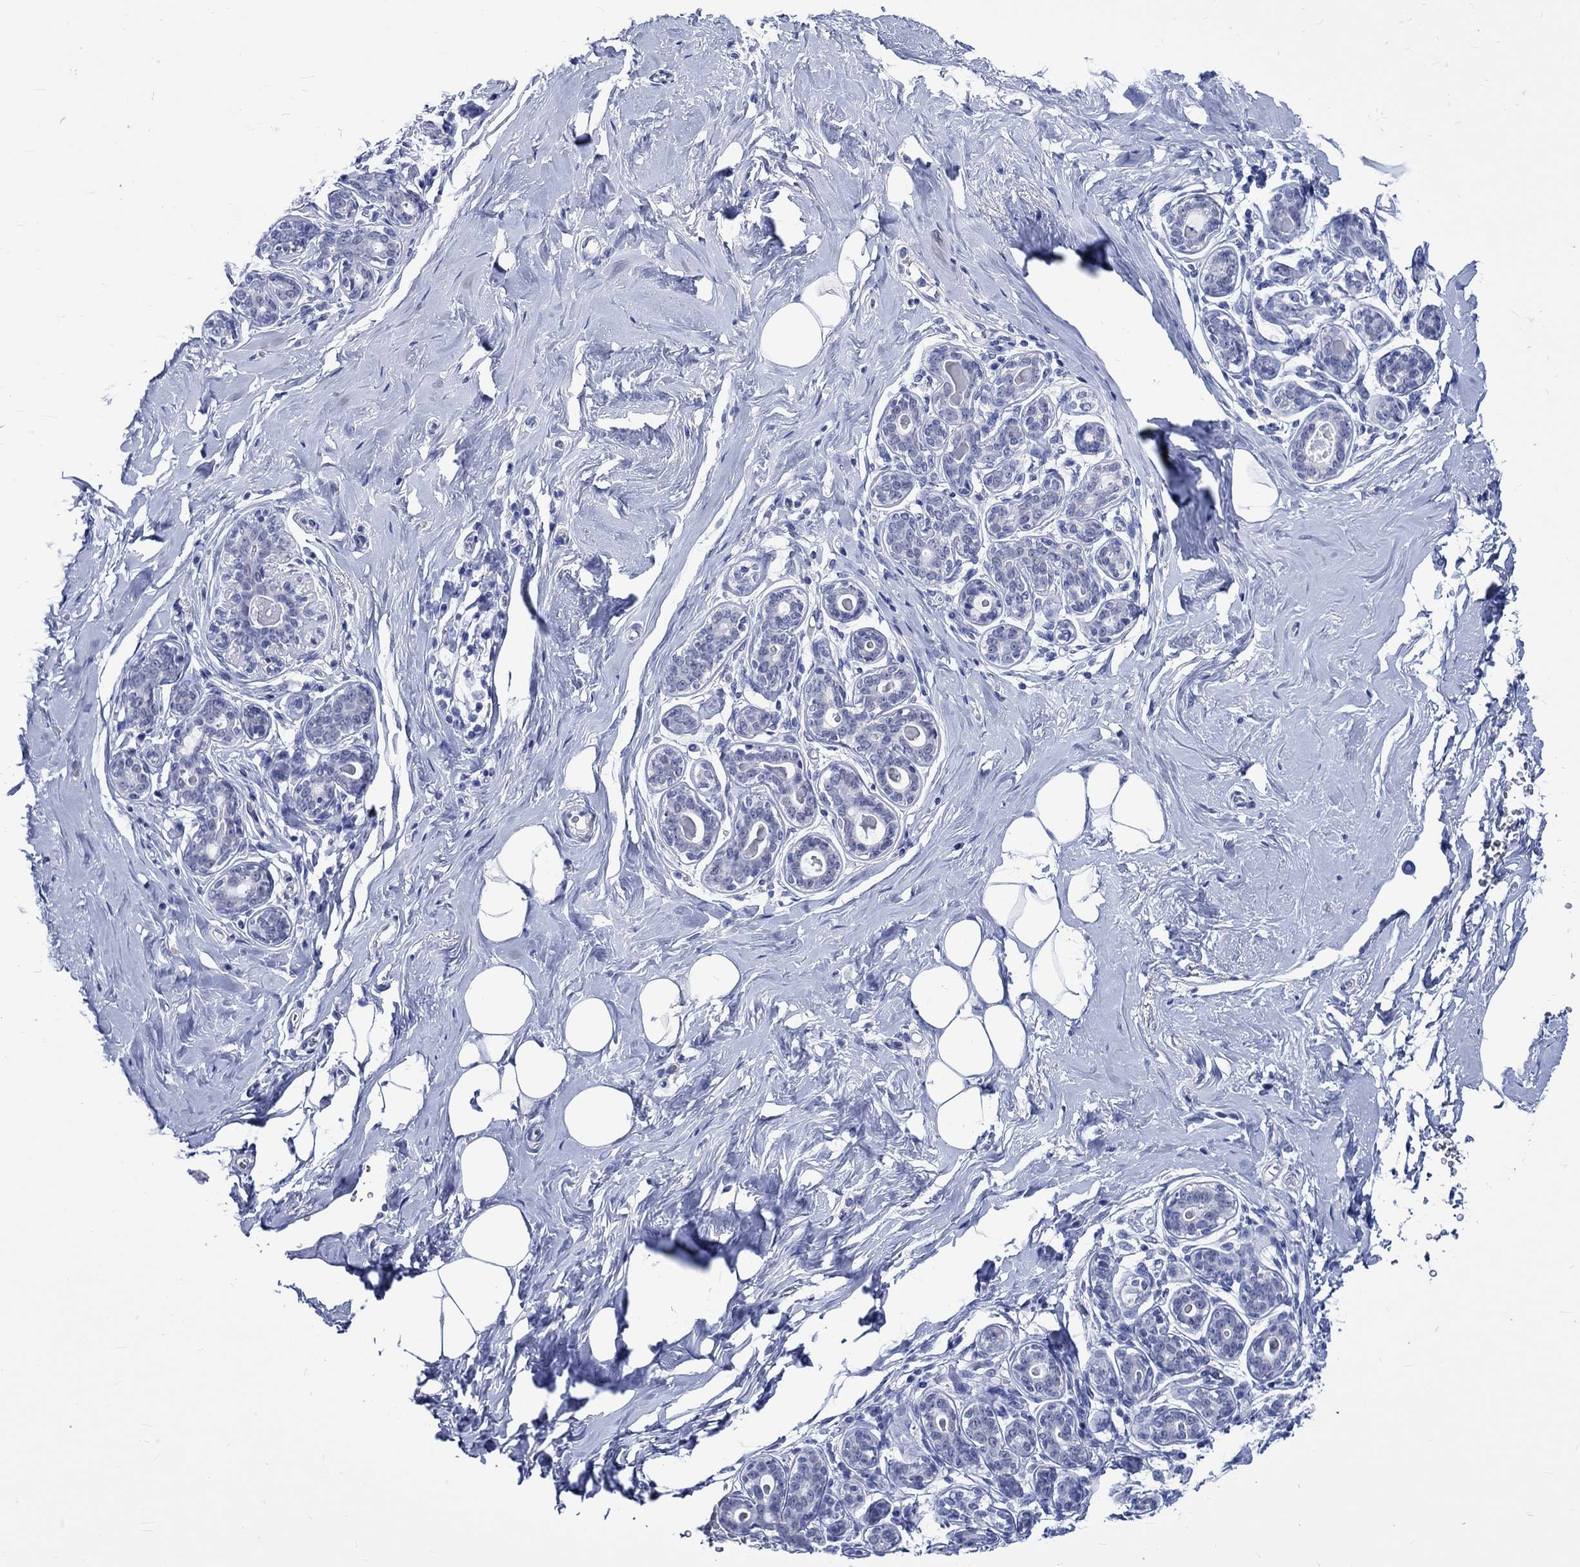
{"staining": {"intensity": "negative", "quantity": "none", "location": "none"}, "tissue": "breast", "cell_type": "Adipocytes", "image_type": "normal", "snomed": [{"axis": "morphology", "description": "Normal tissue, NOS"}, {"axis": "topography", "description": "Skin"}, {"axis": "topography", "description": "Breast"}], "caption": "DAB immunohistochemical staining of normal breast displays no significant expression in adipocytes.", "gene": "KLHL33", "patient": {"sex": "female", "age": 43}}